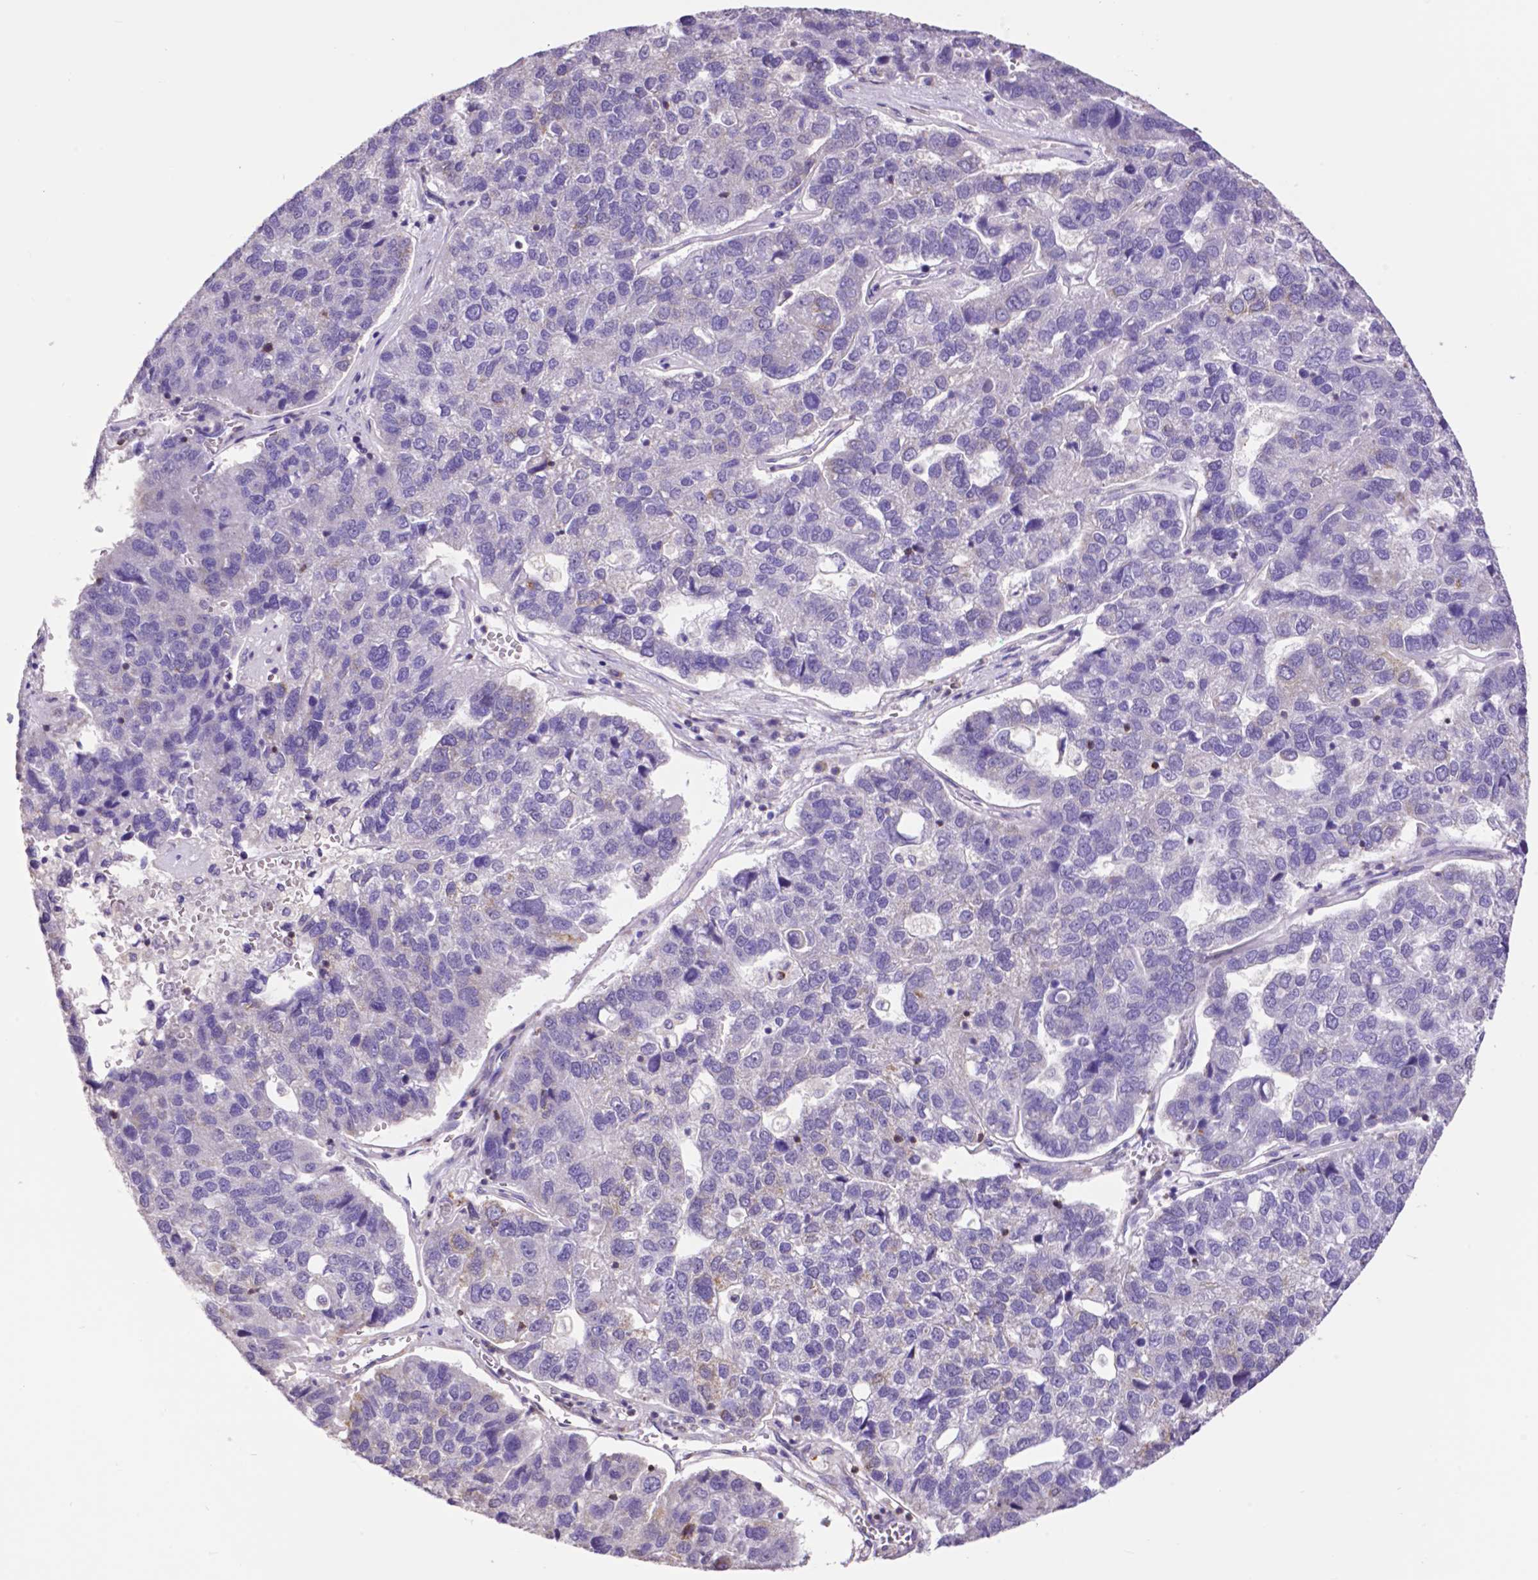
{"staining": {"intensity": "negative", "quantity": "none", "location": "none"}, "tissue": "pancreatic cancer", "cell_type": "Tumor cells", "image_type": "cancer", "snomed": [{"axis": "morphology", "description": "Adenocarcinoma, NOS"}, {"axis": "topography", "description": "Pancreas"}], "caption": "Immunohistochemistry image of pancreatic cancer stained for a protein (brown), which demonstrates no positivity in tumor cells. Nuclei are stained in blue.", "gene": "MCL1", "patient": {"sex": "female", "age": 61}}